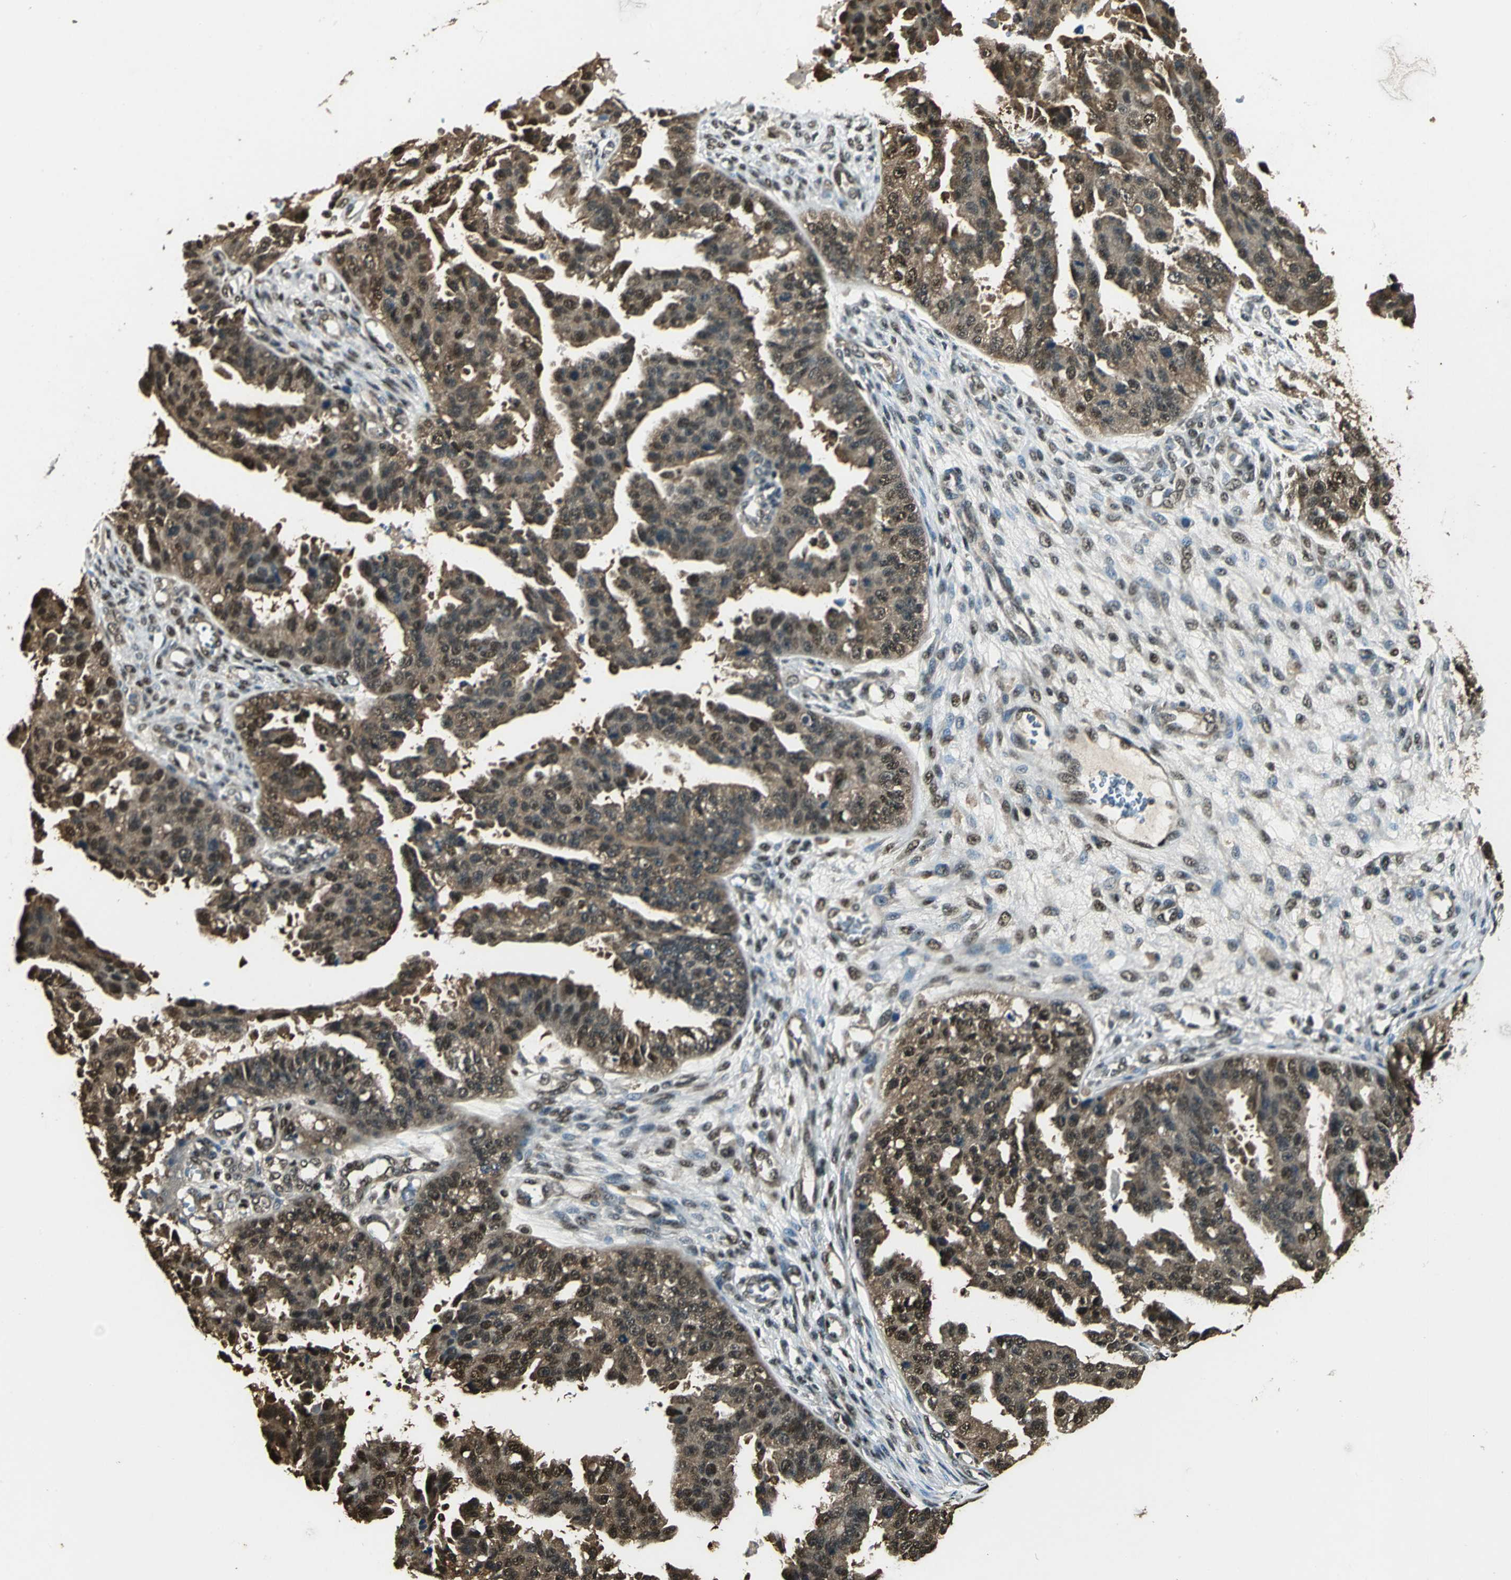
{"staining": {"intensity": "moderate", "quantity": ">75%", "location": "cytoplasmic/membranous,nuclear"}, "tissue": "ovarian cancer", "cell_type": "Tumor cells", "image_type": "cancer", "snomed": [{"axis": "morphology", "description": "Carcinoma, NOS"}, {"axis": "topography", "description": "Soft tissue"}, {"axis": "topography", "description": "Ovary"}], "caption": "Protein positivity by immunohistochemistry reveals moderate cytoplasmic/membranous and nuclear positivity in about >75% of tumor cells in carcinoma (ovarian). The staining was performed using DAB to visualize the protein expression in brown, while the nuclei were stained in blue with hematoxylin (Magnification: 20x).", "gene": "PPP1R13L", "patient": {"sex": "female", "age": 54}}